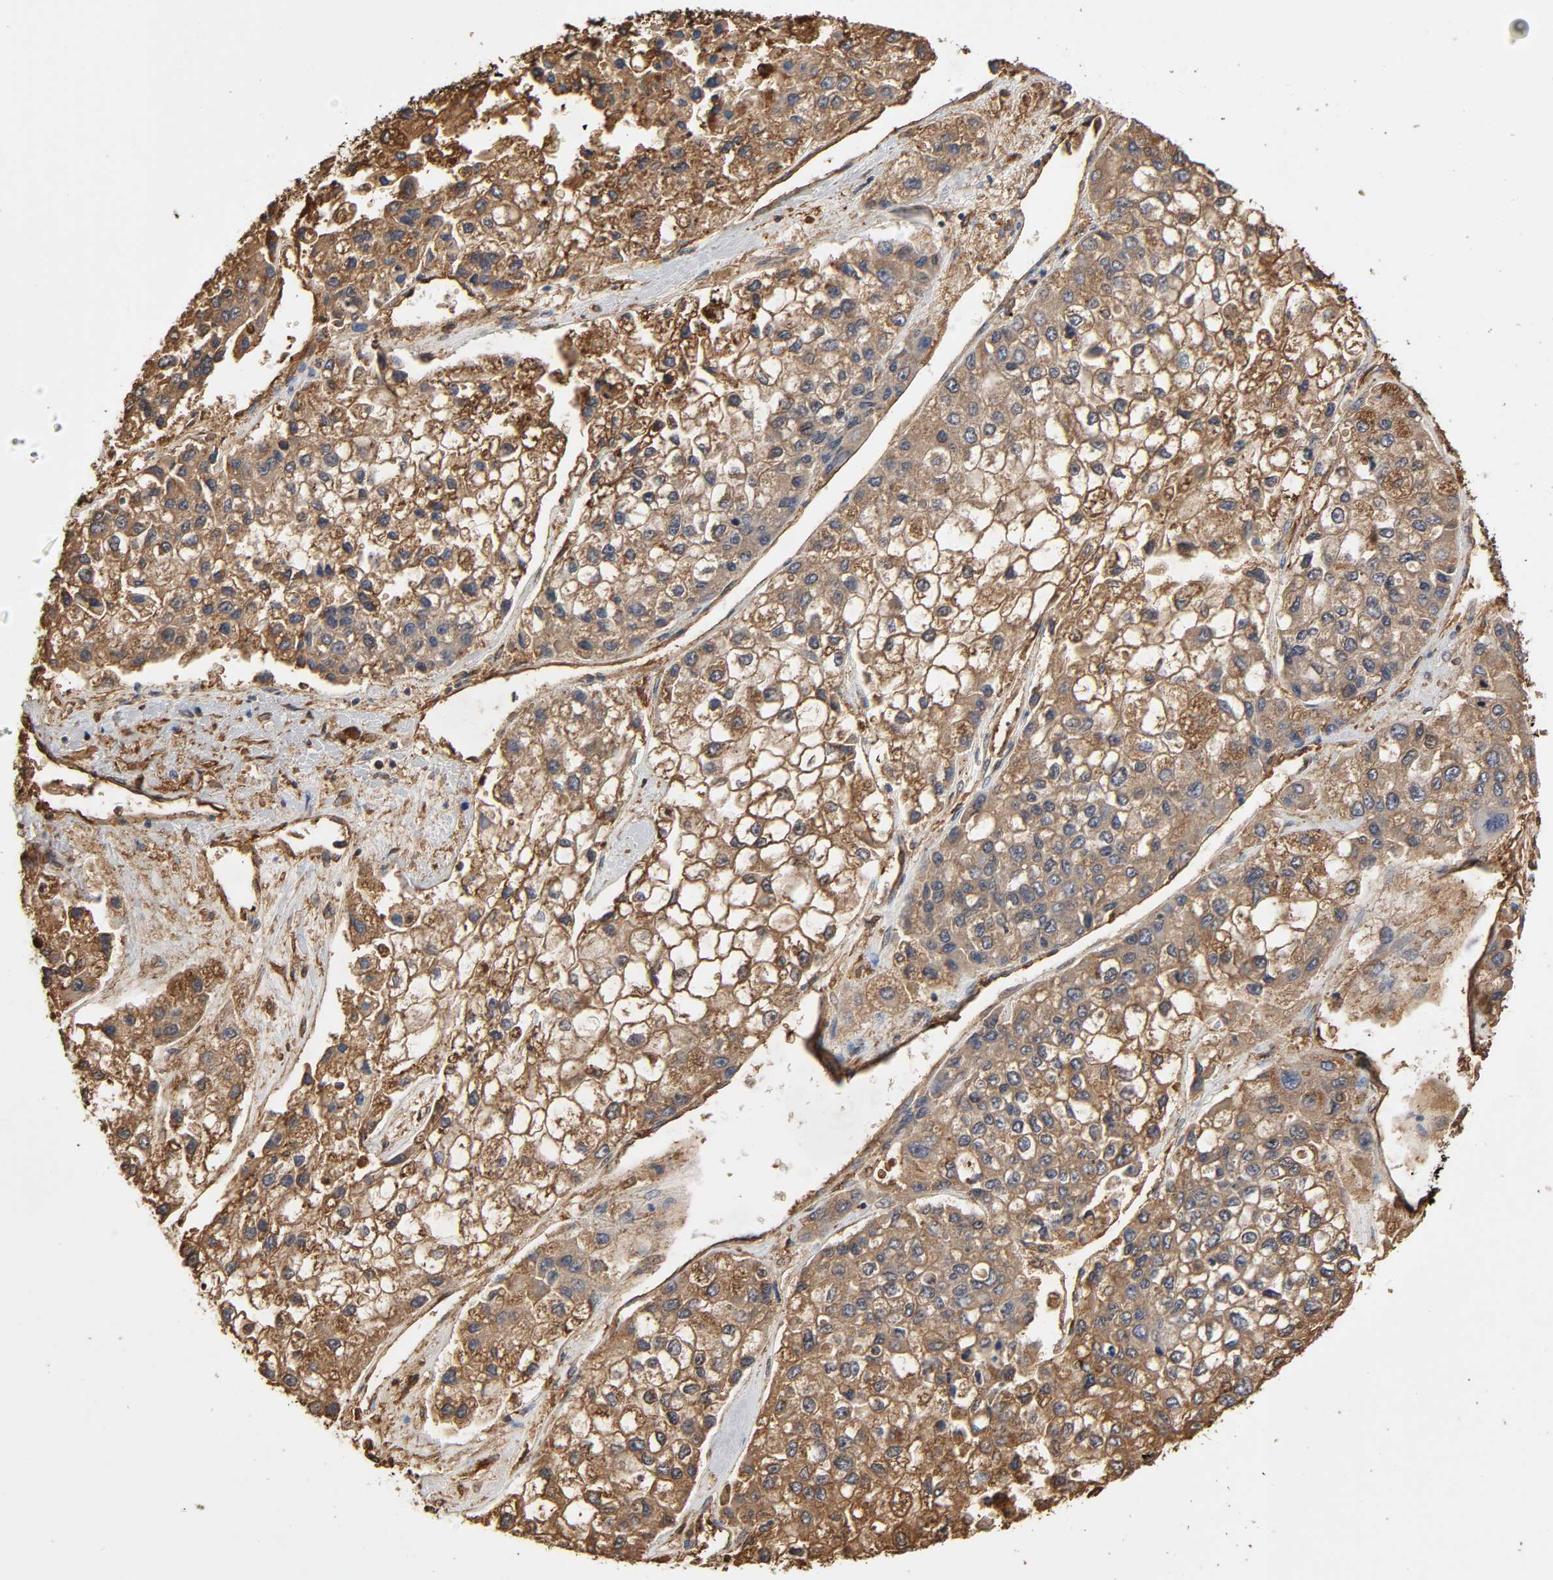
{"staining": {"intensity": "moderate", "quantity": ">75%", "location": "cytoplasmic/membranous"}, "tissue": "liver cancer", "cell_type": "Tumor cells", "image_type": "cancer", "snomed": [{"axis": "morphology", "description": "Carcinoma, Hepatocellular, NOS"}, {"axis": "topography", "description": "Liver"}], "caption": "Approximately >75% of tumor cells in liver hepatocellular carcinoma show moderate cytoplasmic/membranous protein staining as visualized by brown immunohistochemical staining.", "gene": "ANXA2", "patient": {"sex": "female", "age": 66}}